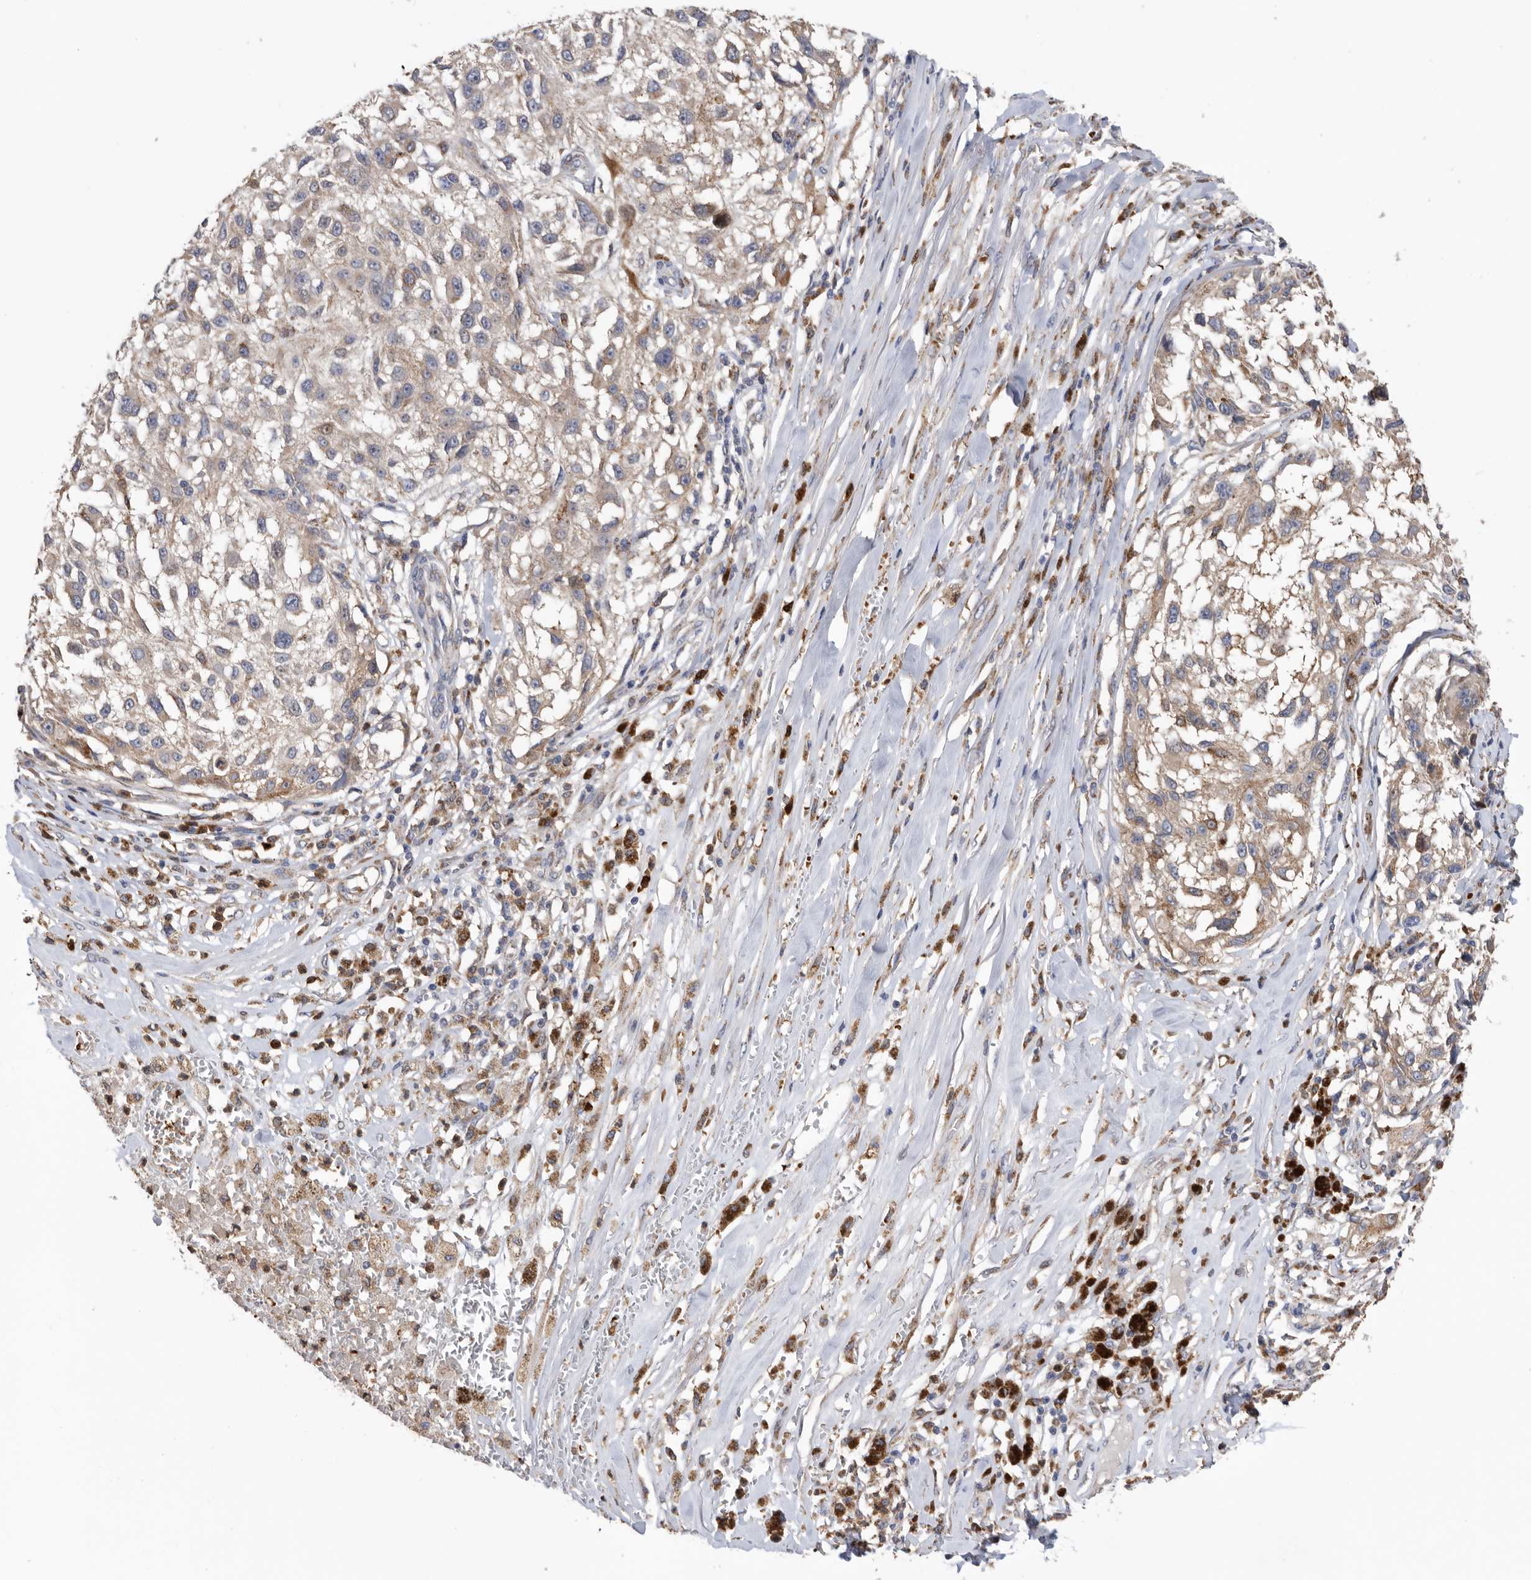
{"staining": {"intensity": "weak", "quantity": ">75%", "location": "cytoplasmic/membranous"}, "tissue": "melanoma", "cell_type": "Tumor cells", "image_type": "cancer", "snomed": [{"axis": "morphology", "description": "Necrosis, NOS"}, {"axis": "morphology", "description": "Malignant melanoma, NOS"}, {"axis": "topography", "description": "Skin"}], "caption": "Approximately >75% of tumor cells in melanoma reveal weak cytoplasmic/membranous protein positivity as visualized by brown immunohistochemical staining.", "gene": "CRISPLD2", "patient": {"sex": "female", "age": 87}}